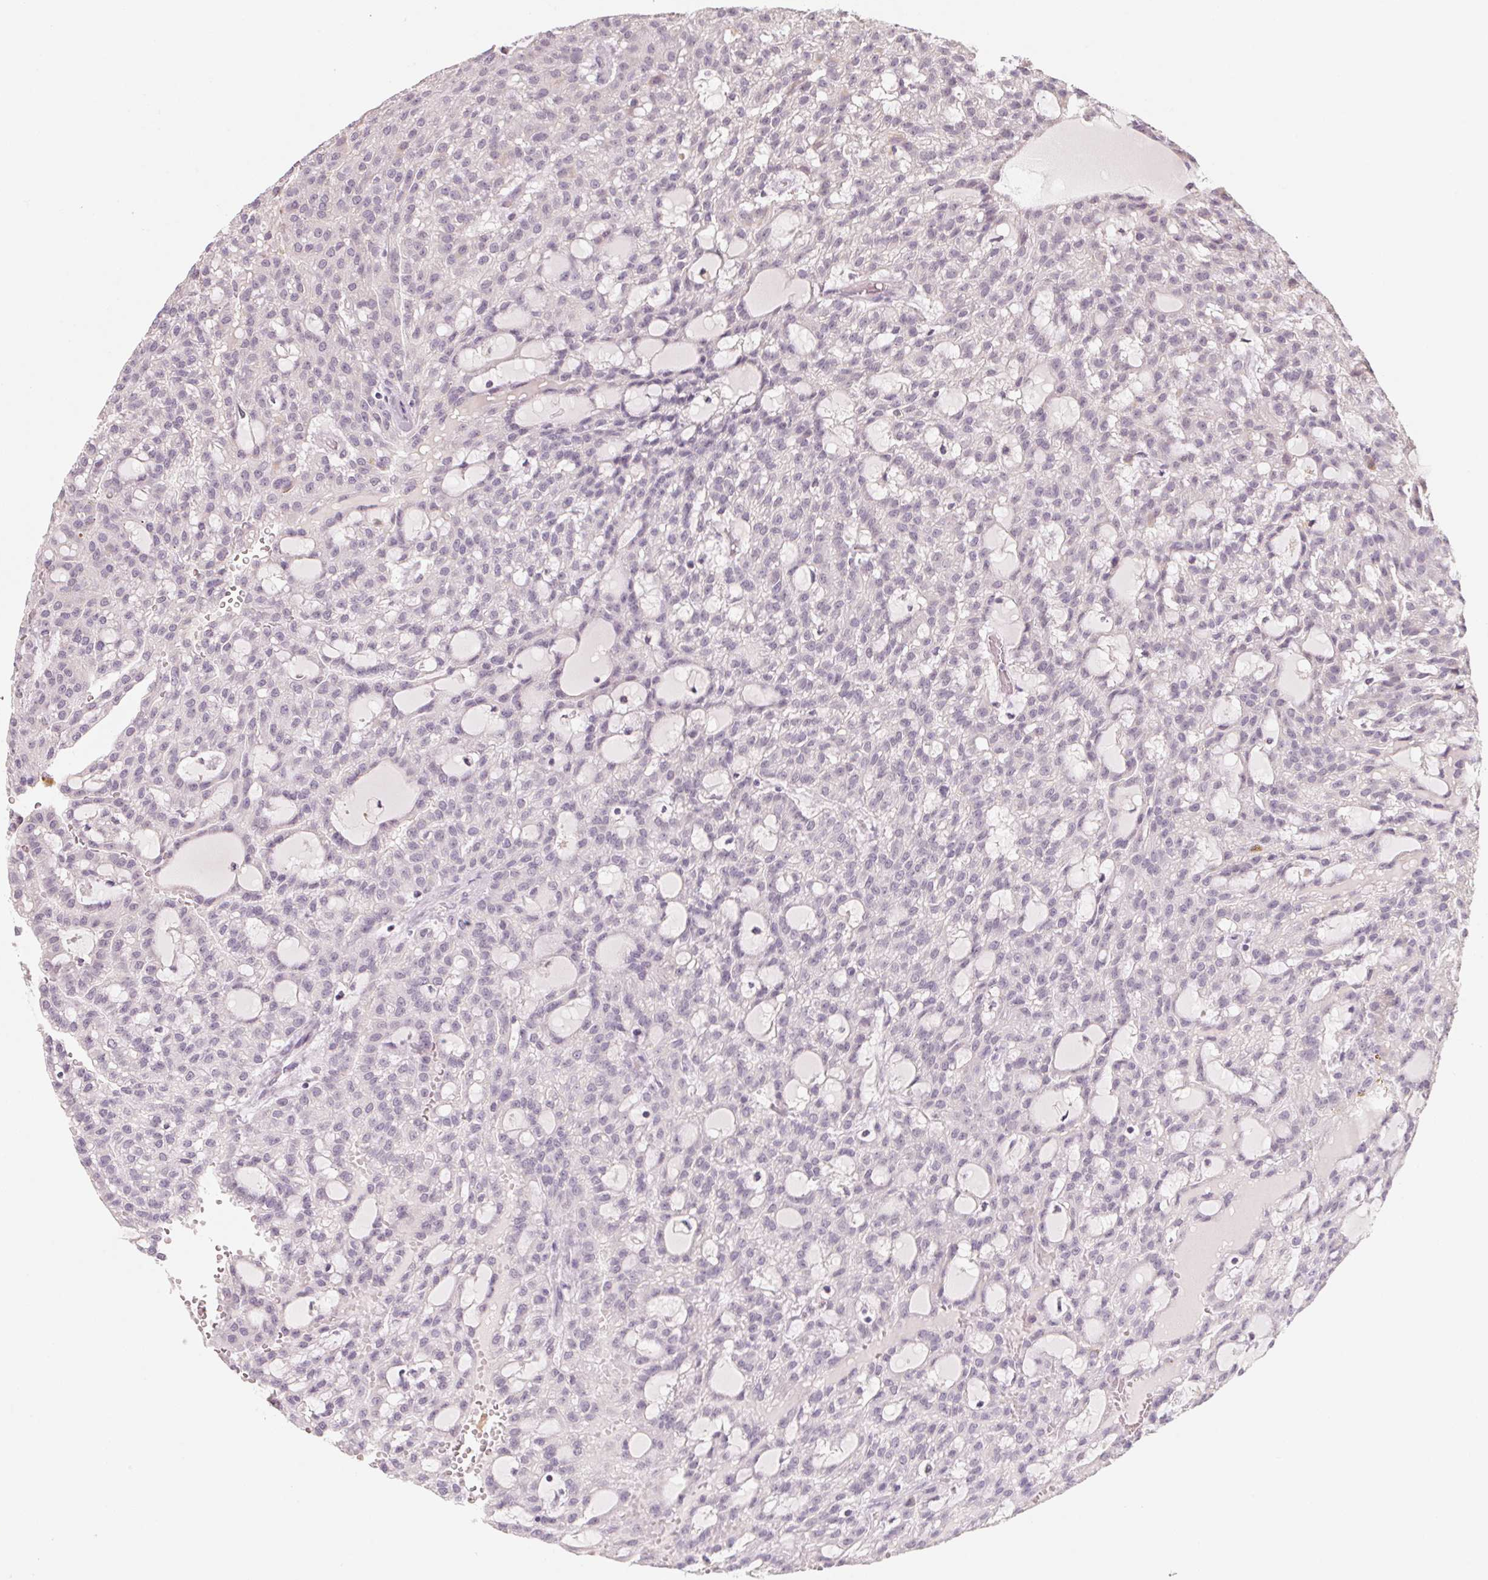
{"staining": {"intensity": "negative", "quantity": "none", "location": "none"}, "tissue": "renal cancer", "cell_type": "Tumor cells", "image_type": "cancer", "snomed": [{"axis": "morphology", "description": "Adenocarcinoma, NOS"}, {"axis": "topography", "description": "Kidney"}], "caption": "Renal cancer was stained to show a protein in brown. There is no significant expression in tumor cells. Brightfield microscopy of IHC stained with DAB (brown) and hematoxylin (blue), captured at high magnification.", "gene": "ANKRD31", "patient": {"sex": "male", "age": 63}}